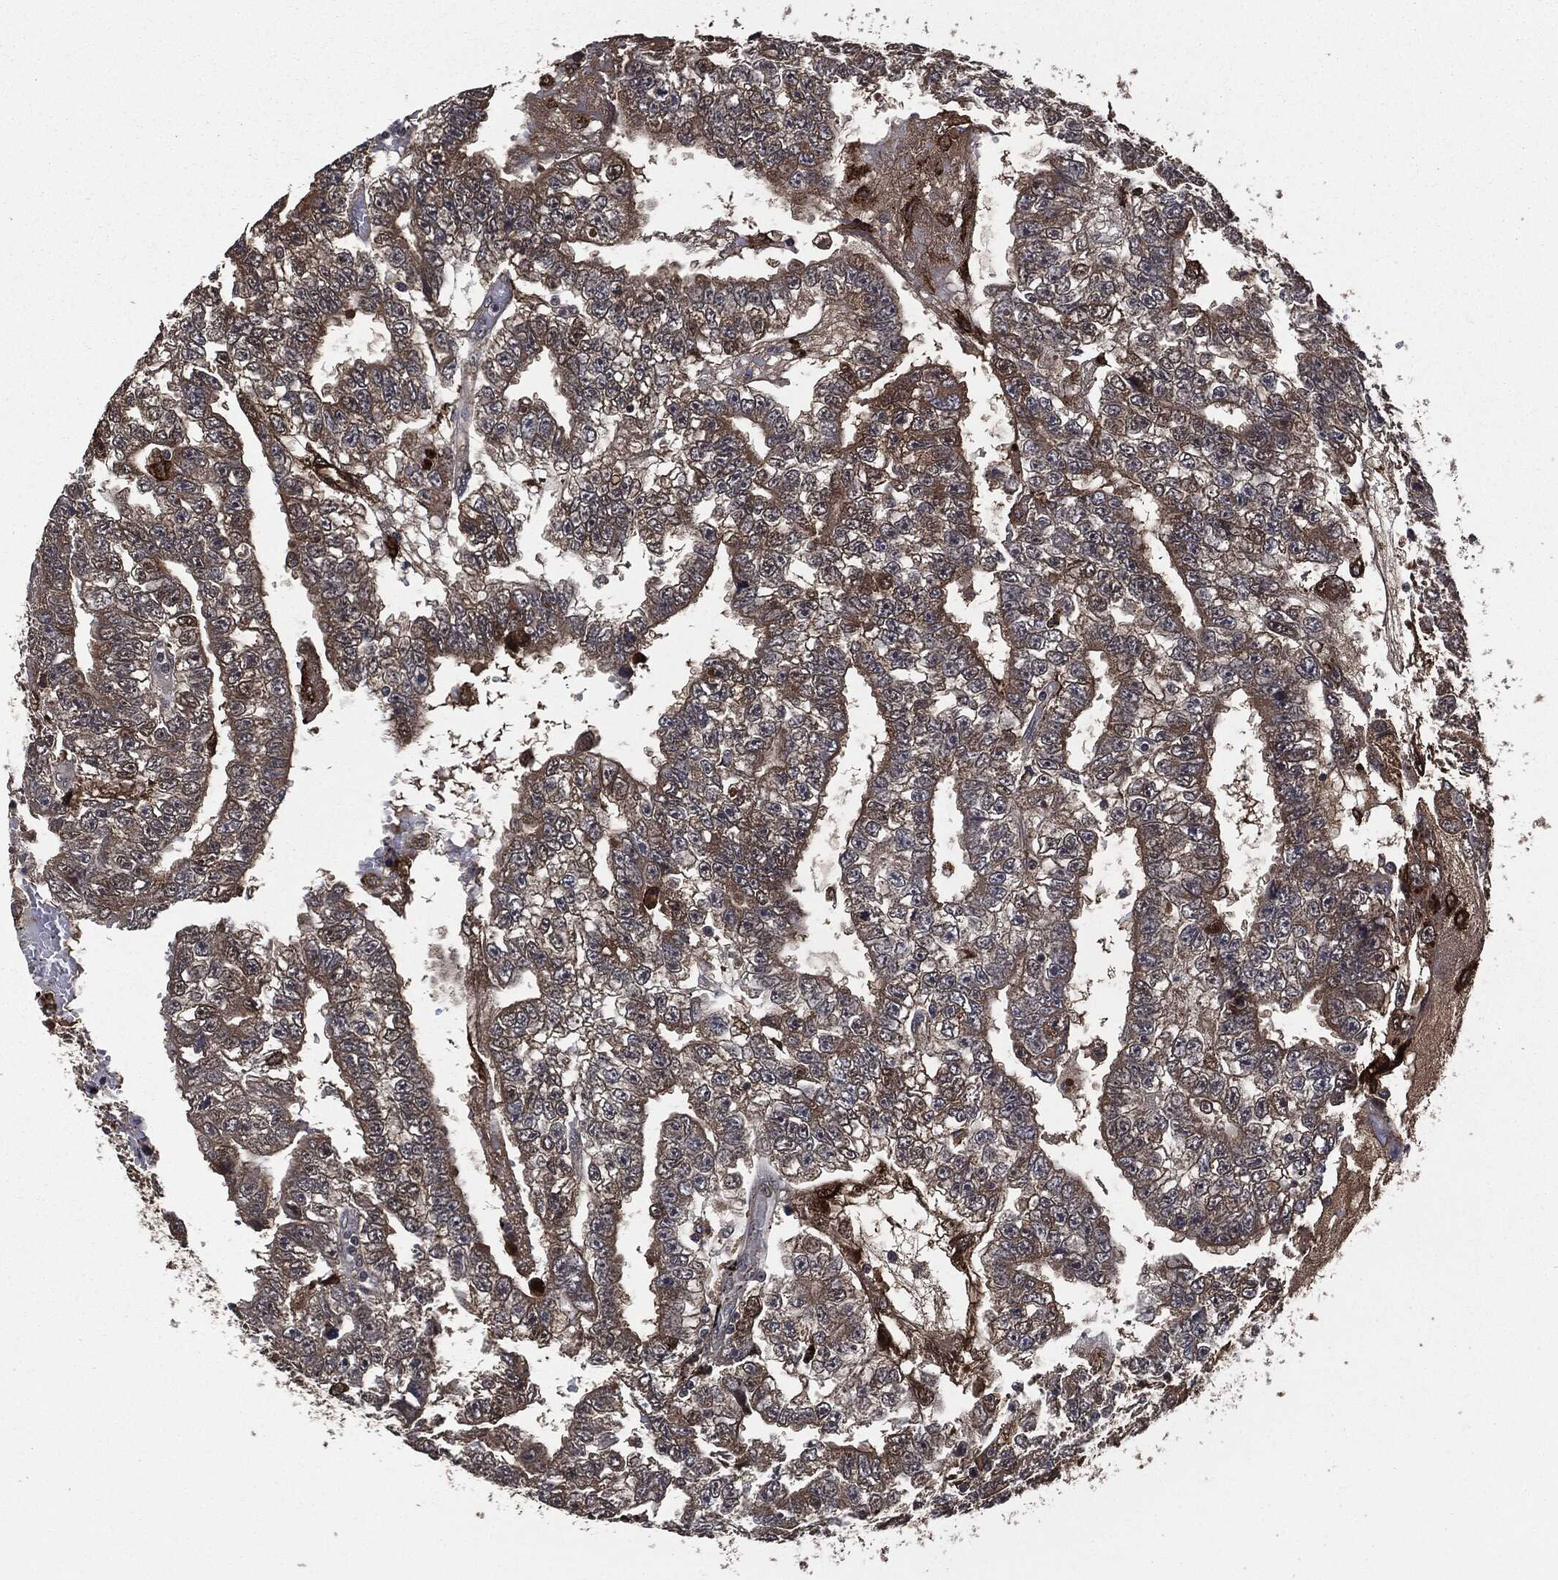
{"staining": {"intensity": "moderate", "quantity": "25%-75%", "location": "cytoplasmic/membranous"}, "tissue": "testis cancer", "cell_type": "Tumor cells", "image_type": "cancer", "snomed": [{"axis": "morphology", "description": "Carcinoma, Embryonal, NOS"}, {"axis": "topography", "description": "Testis"}], "caption": "Immunohistochemical staining of testis cancer (embryonal carcinoma) reveals medium levels of moderate cytoplasmic/membranous staining in approximately 25%-75% of tumor cells. The staining was performed using DAB (3,3'-diaminobenzidine) to visualize the protein expression in brown, while the nuclei were stained in blue with hematoxylin (Magnification: 20x).", "gene": "CRABP2", "patient": {"sex": "male", "age": 25}}